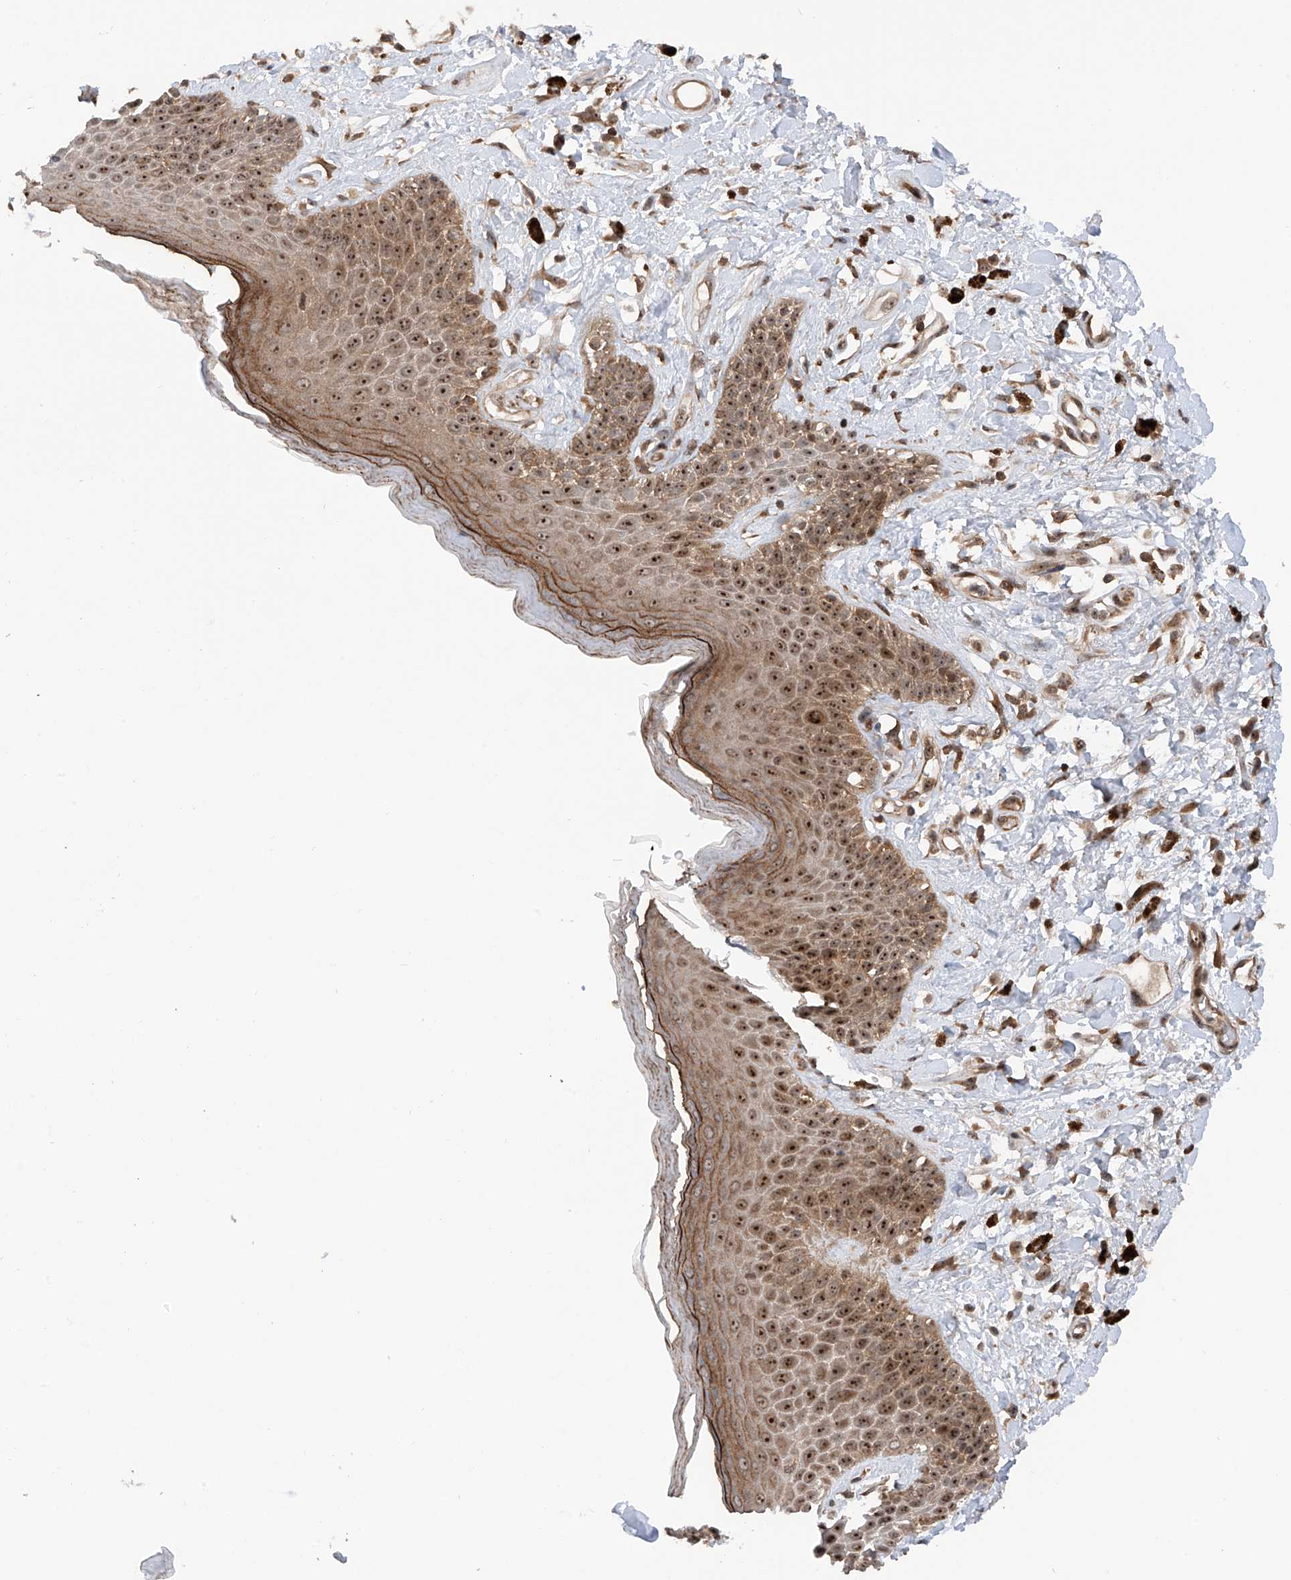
{"staining": {"intensity": "strong", "quantity": ">75%", "location": "cytoplasmic/membranous,nuclear"}, "tissue": "skin", "cell_type": "Epidermal cells", "image_type": "normal", "snomed": [{"axis": "morphology", "description": "Normal tissue, NOS"}, {"axis": "topography", "description": "Anal"}], "caption": "The photomicrograph demonstrates a brown stain indicating the presence of a protein in the cytoplasmic/membranous,nuclear of epidermal cells in skin. The staining was performed using DAB, with brown indicating positive protein expression. Nuclei are stained blue with hematoxylin.", "gene": "C1orf131", "patient": {"sex": "female", "age": 78}}